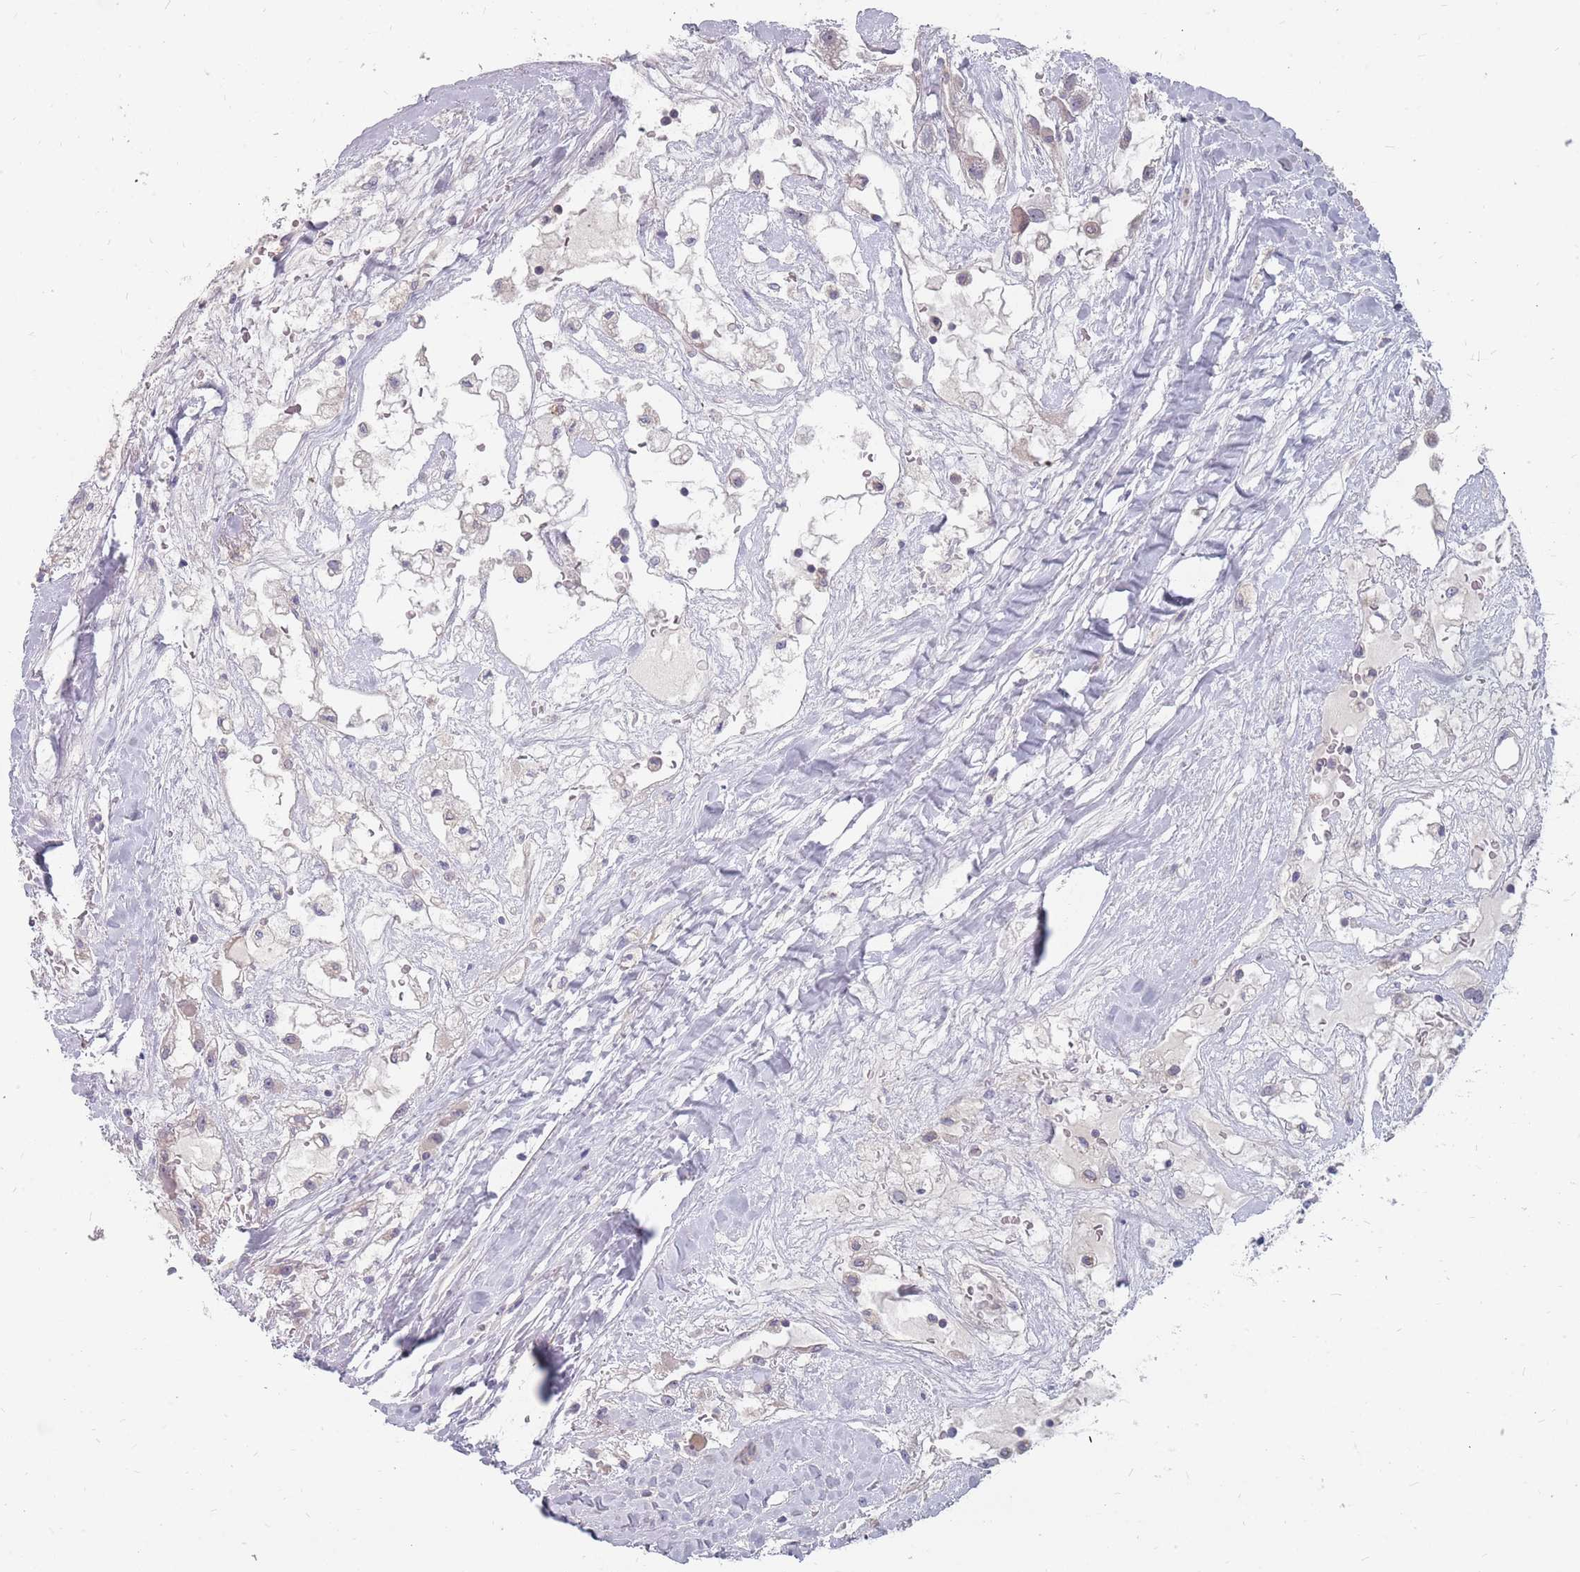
{"staining": {"intensity": "negative", "quantity": "none", "location": "none"}, "tissue": "renal cancer", "cell_type": "Tumor cells", "image_type": "cancer", "snomed": [{"axis": "morphology", "description": "Adenocarcinoma, NOS"}, {"axis": "topography", "description": "Kidney"}], "caption": "Protein analysis of renal cancer (adenocarcinoma) displays no significant expression in tumor cells.", "gene": "CMTR2", "patient": {"sex": "male", "age": 59}}